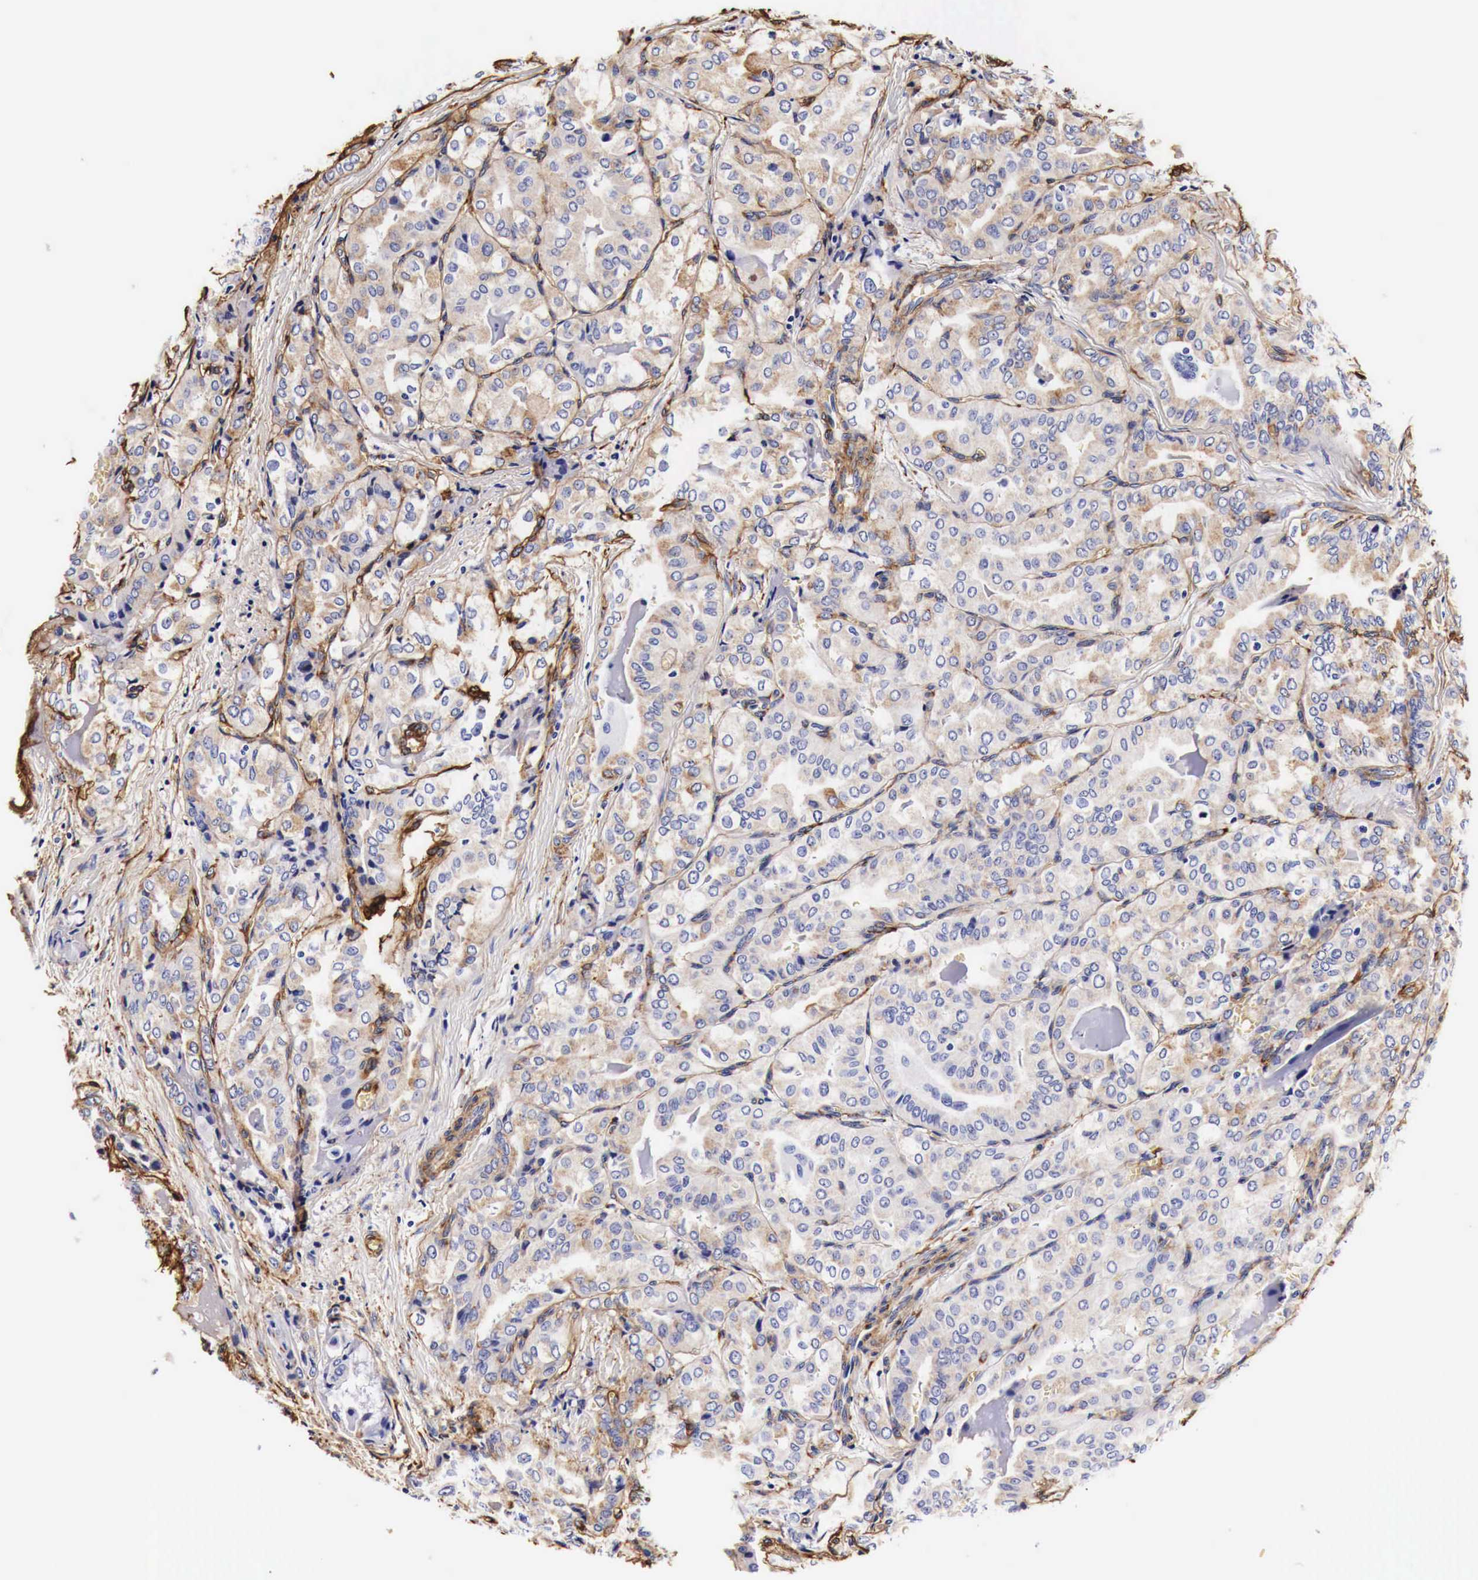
{"staining": {"intensity": "weak", "quantity": "<25%", "location": "cytoplasmic/membranous"}, "tissue": "thyroid cancer", "cell_type": "Tumor cells", "image_type": "cancer", "snomed": [{"axis": "morphology", "description": "Papillary adenocarcinoma, NOS"}, {"axis": "topography", "description": "Thyroid gland"}], "caption": "Protein analysis of thyroid cancer displays no significant expression in tumor cells.", "gene": "LAMB2", "patient": {"sex": "female", "age": 71}}